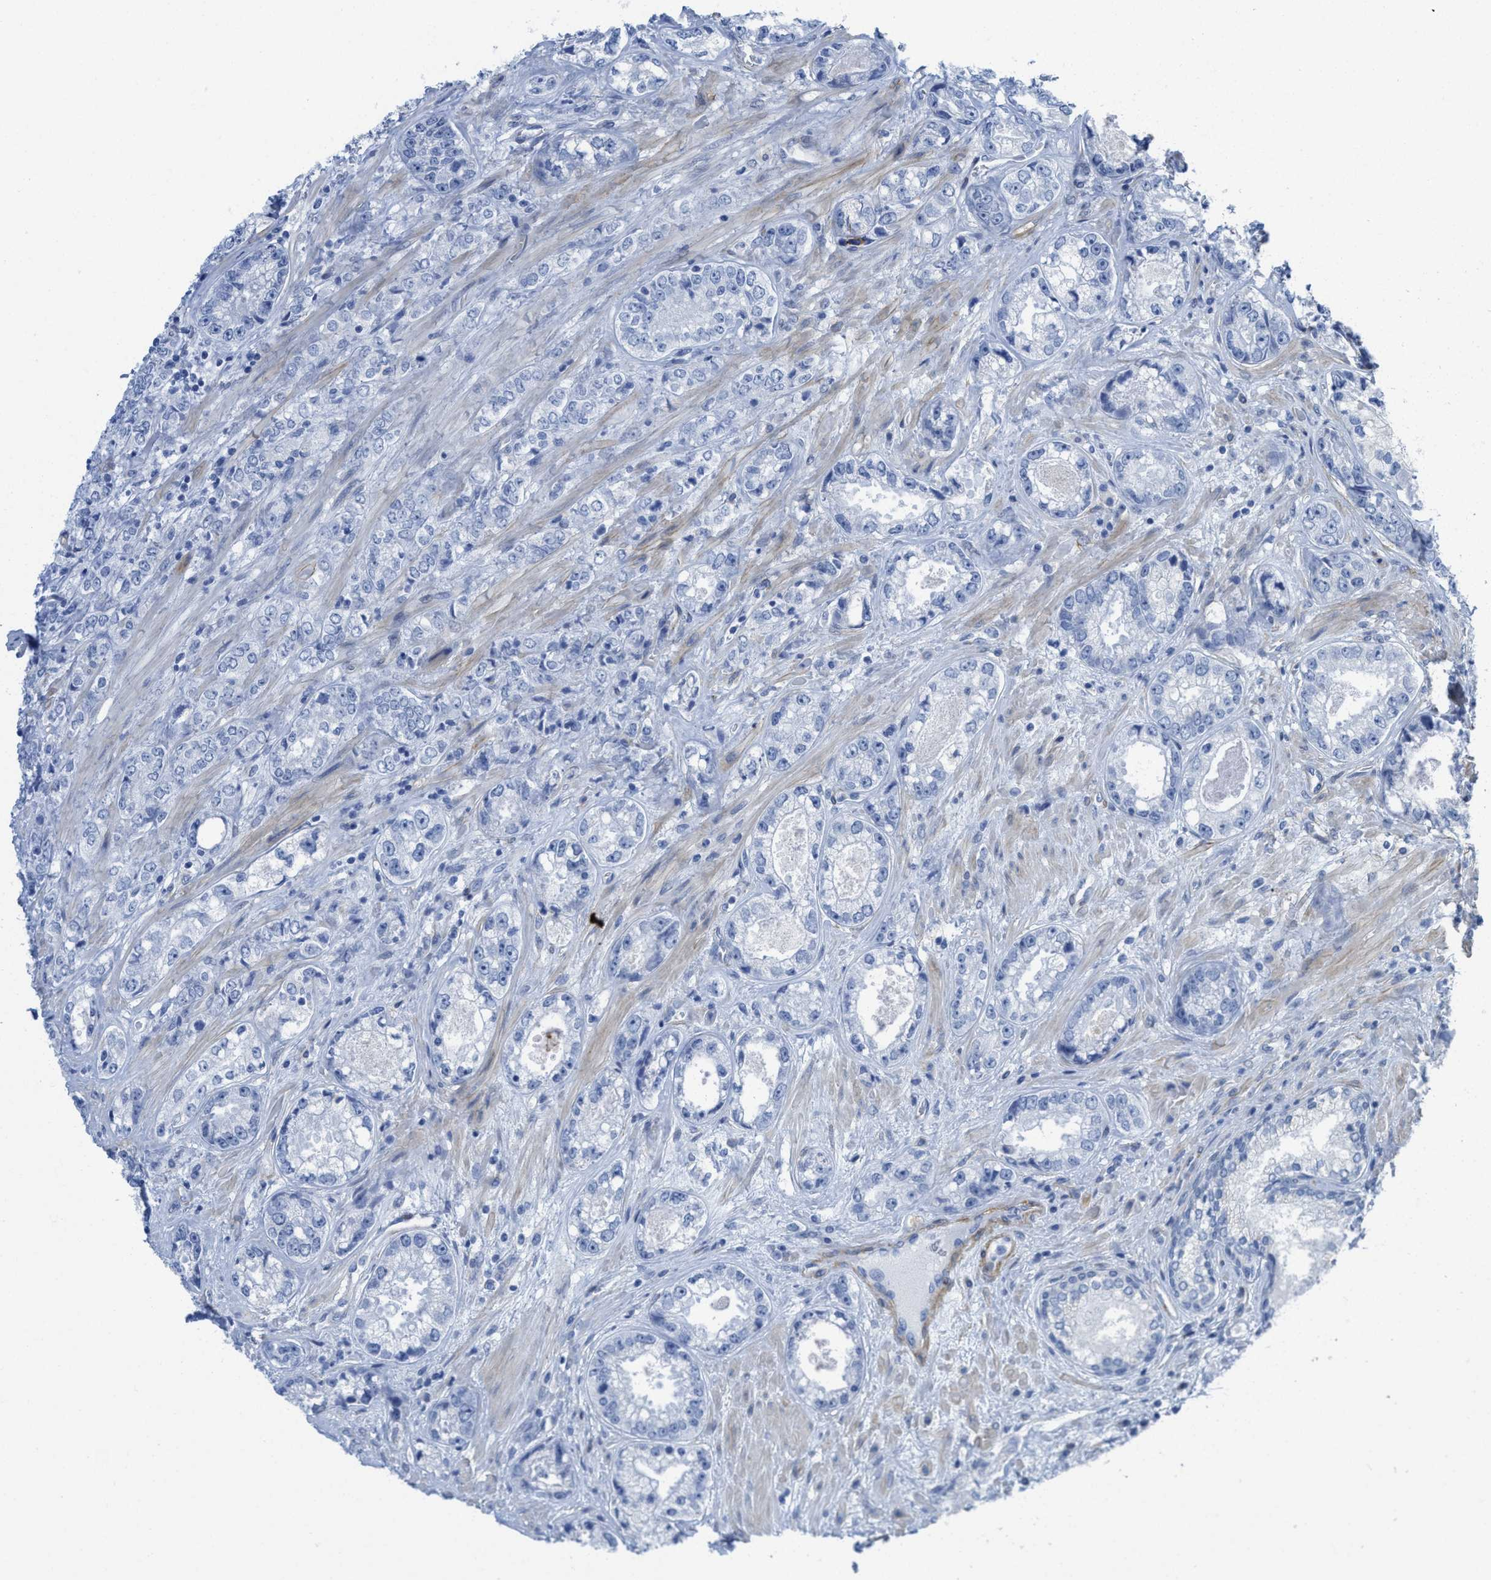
{"staining": {"intensity": "negative", "quantity": "none", "location": "none"}, "tissue": "prostate cancer", "cell_type": "Tumor cells", "image_type": "cancer", "snomed": [{"axis": "morphology", "description": "Adenocarcinoma, High grade"}, {"axis": "topography", "description": "Prostate"}], "caption": "High magnification brightfield microscopy of adenocarcinoma (high-grade) (prostate) stained with DAB (3,3'-diaminobenzidine) (brown) and counterstained with hematoxylin (blue): tumor cells show no significant expression.", "gene": "TUB", "patient": {"sex": "male", "age": 61}}